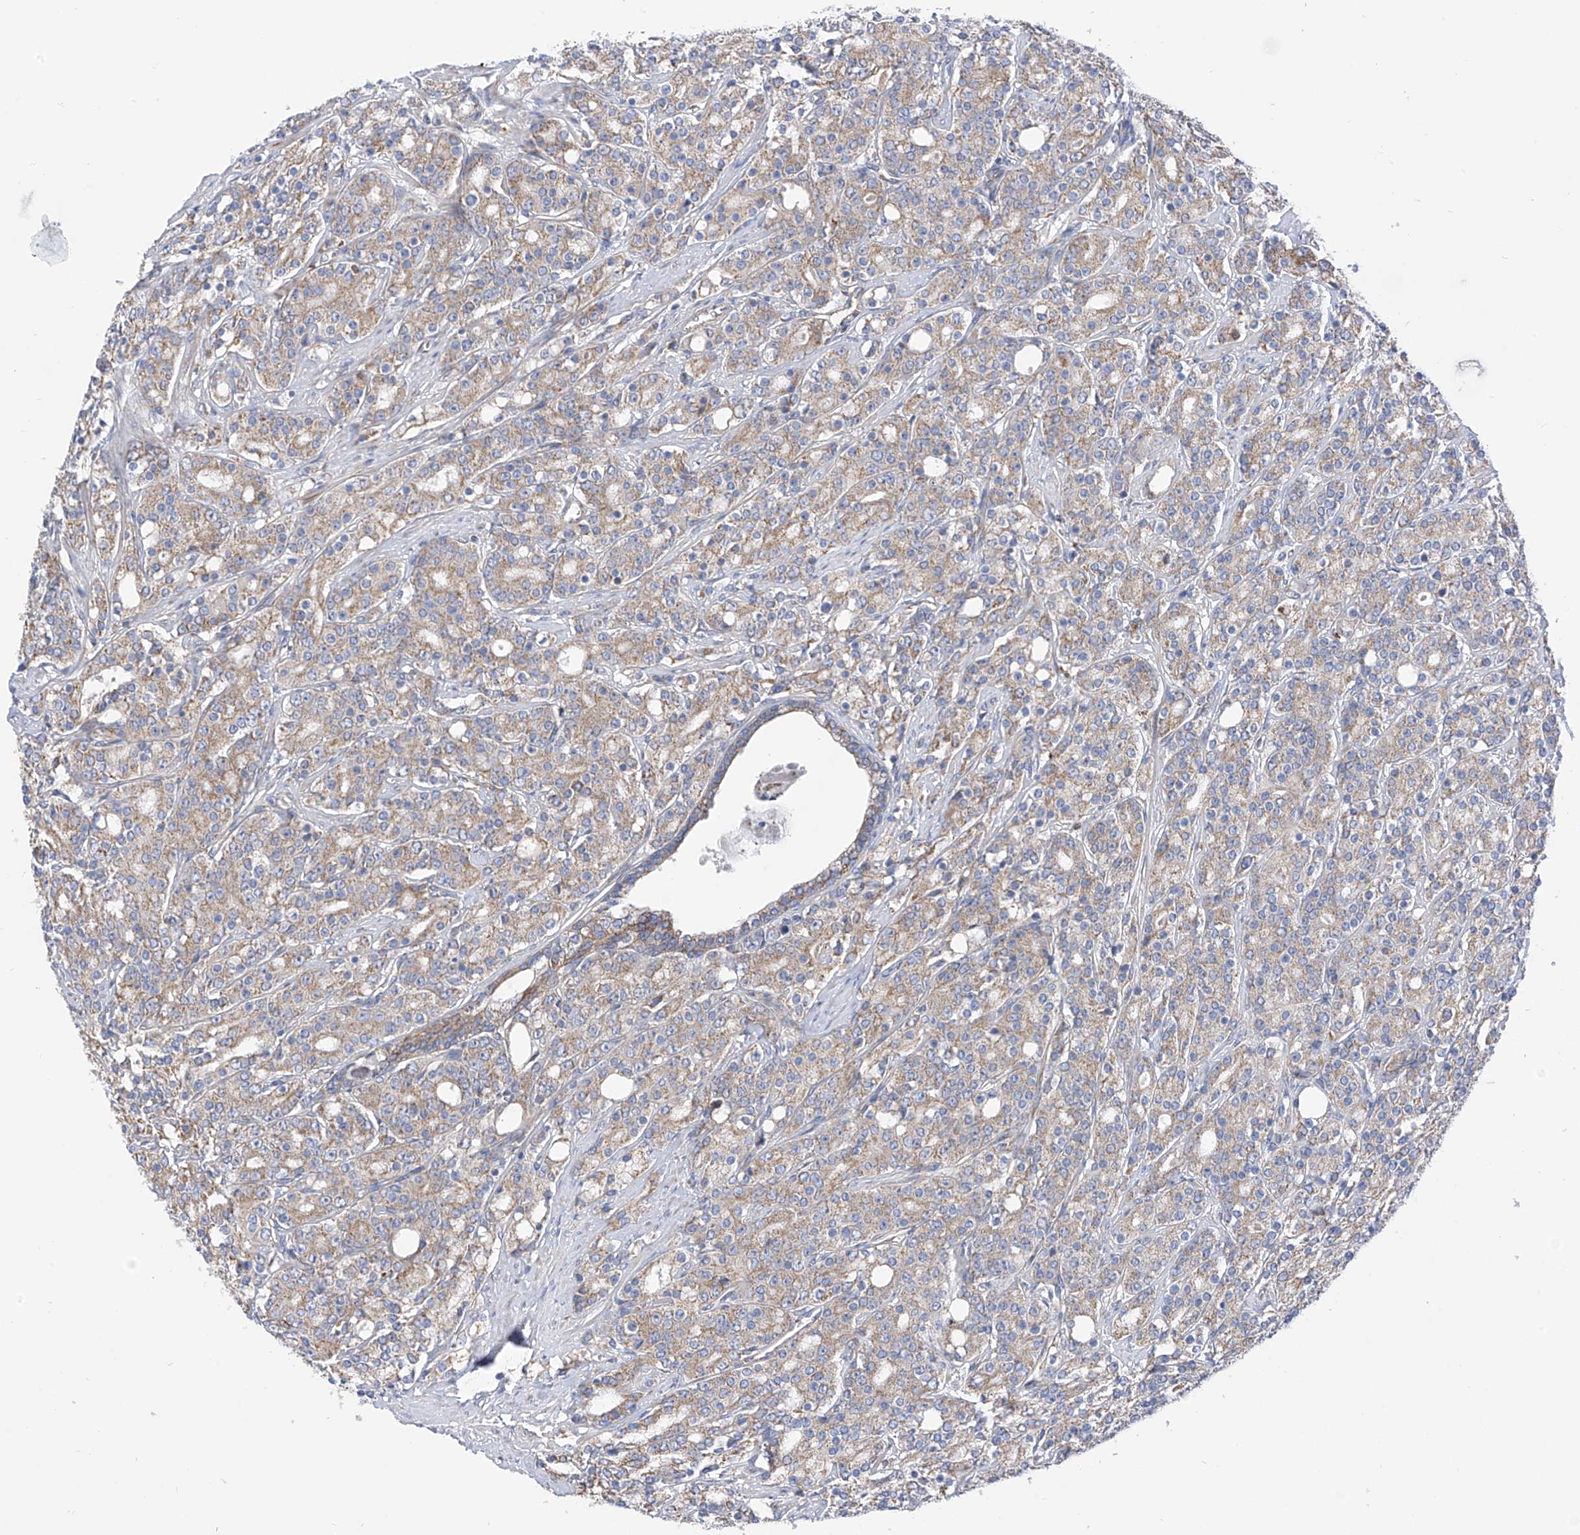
{"staining": {"intensity": "weak", "quantity": "25%-75%", "location": "cytoplasmic/membranous"}, "tissue": "prostate cancer", "cell_type": "Tumor cells", "image_type": "cancer", "snomed": [{"axis": "morphology", "description": "Adenocarcinoma, High grade"}, {"axis": "topography", "description": "Prostate"}], "caption": "The micrograph displays immunohistochemical staining of prostate cancer (high-grade adenocarcinoma). There is weak cytoplasmic/membranous expression is appreciated in about 25%-75% of tumor cells.", "gene": "P2RX7", "patient": {"sex": "male", "age": 62}}